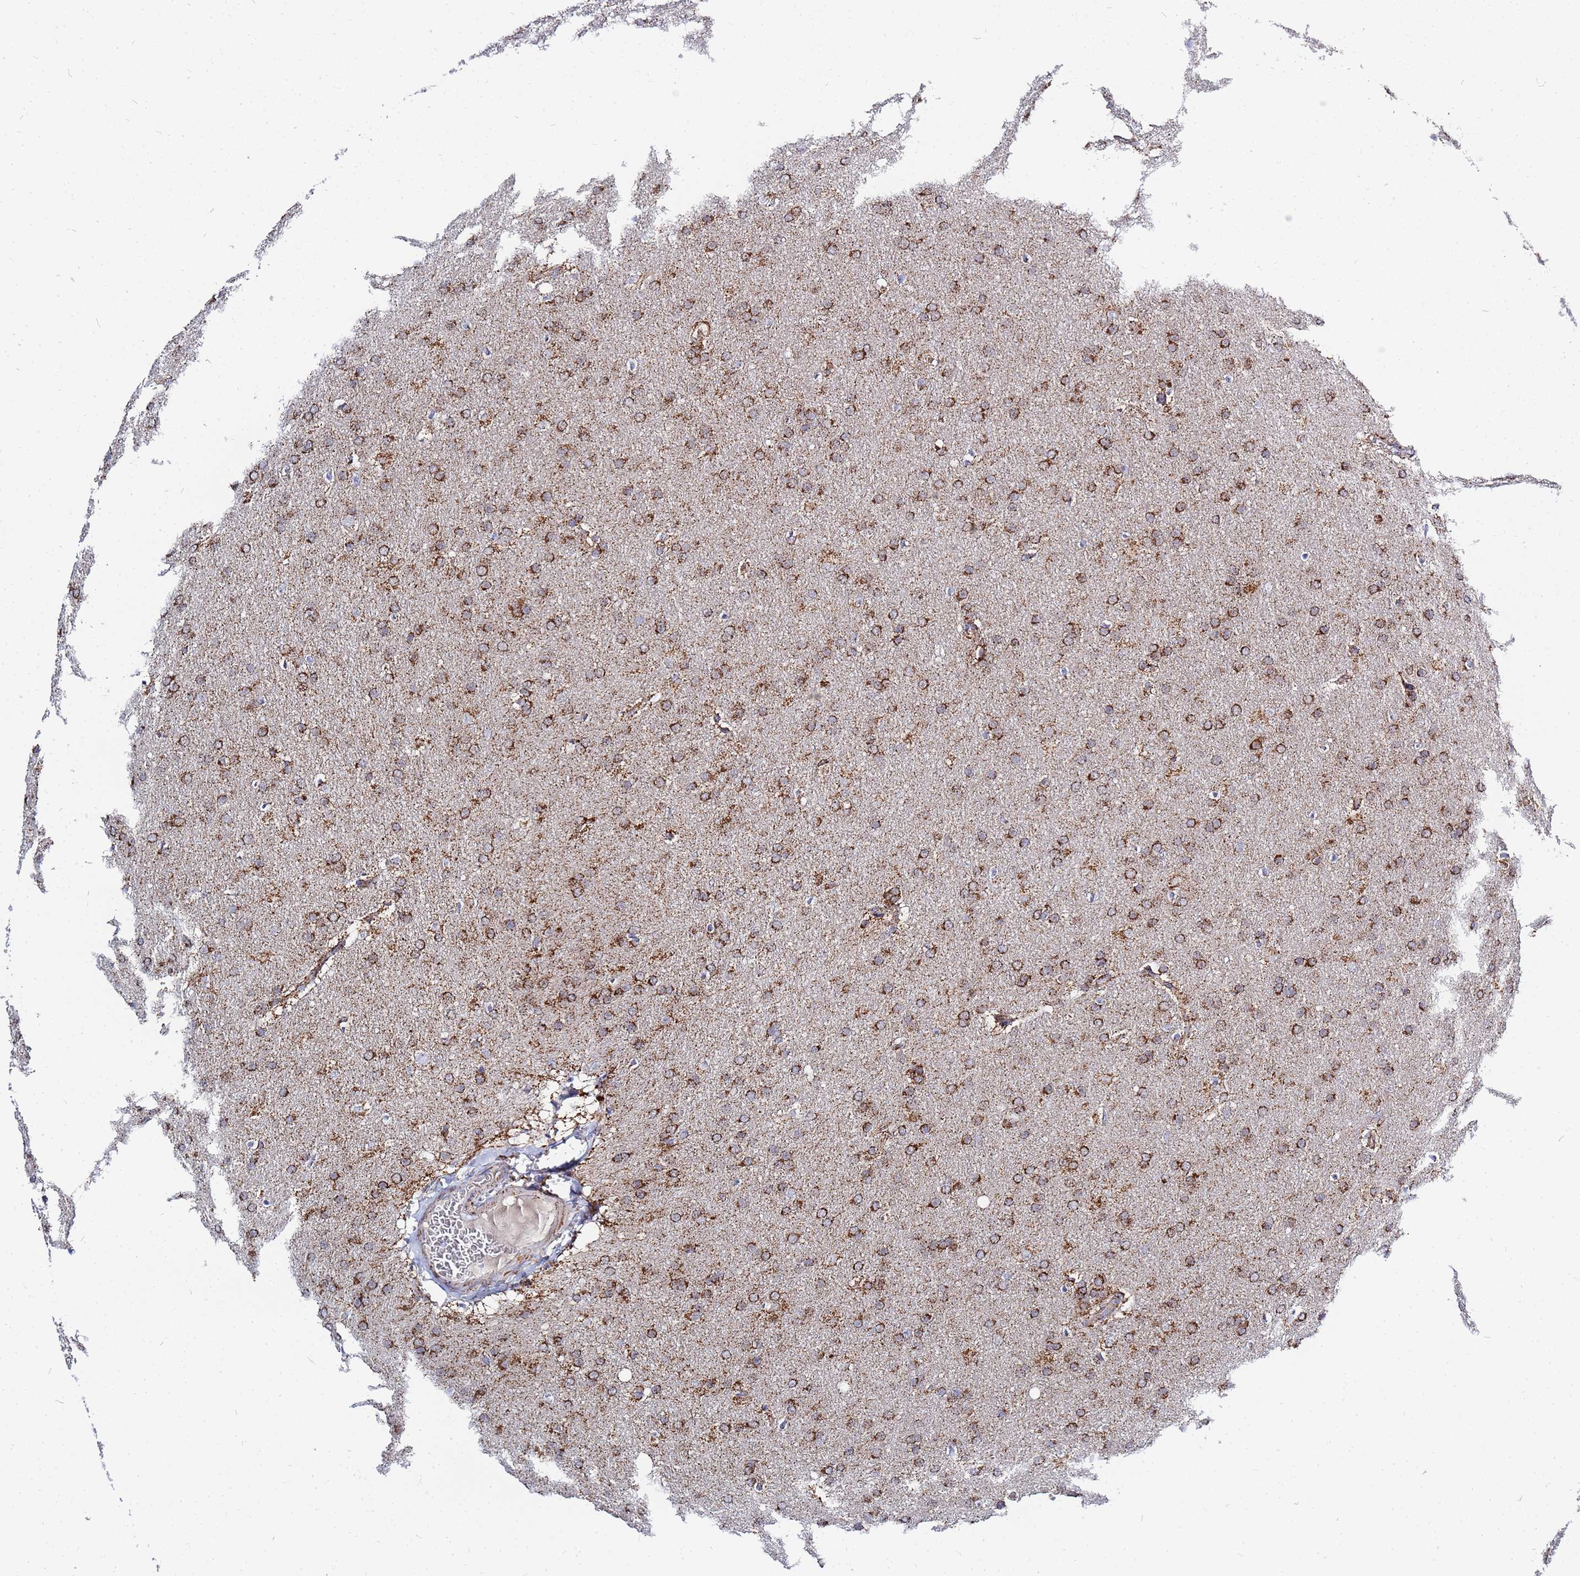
{"staining": {"intensity": "strong", "quantity": ">75%", "location": "cytoplasmic/membranous"}, "tissue": "glioma", "cell_type": "Tumor cells", "image_type": "cancer", "snomed": [{"axis": "morphology", "description": "Glioma, malignant, Low grade"}, {"axis": "topography", "description": "Brain"}], "caption": "Brown immunohistochemical staining in malignant glioma (low-grade) displays strong cytoplasmic/membranous positivity in approximately >75% of tumor cells. (DAB (3,3'-diaminobenzidine) IHC with brightfield microscopy, high magnification).", "gene": "FAHD2A", "patient": {"sex": "female", "age": 32}}